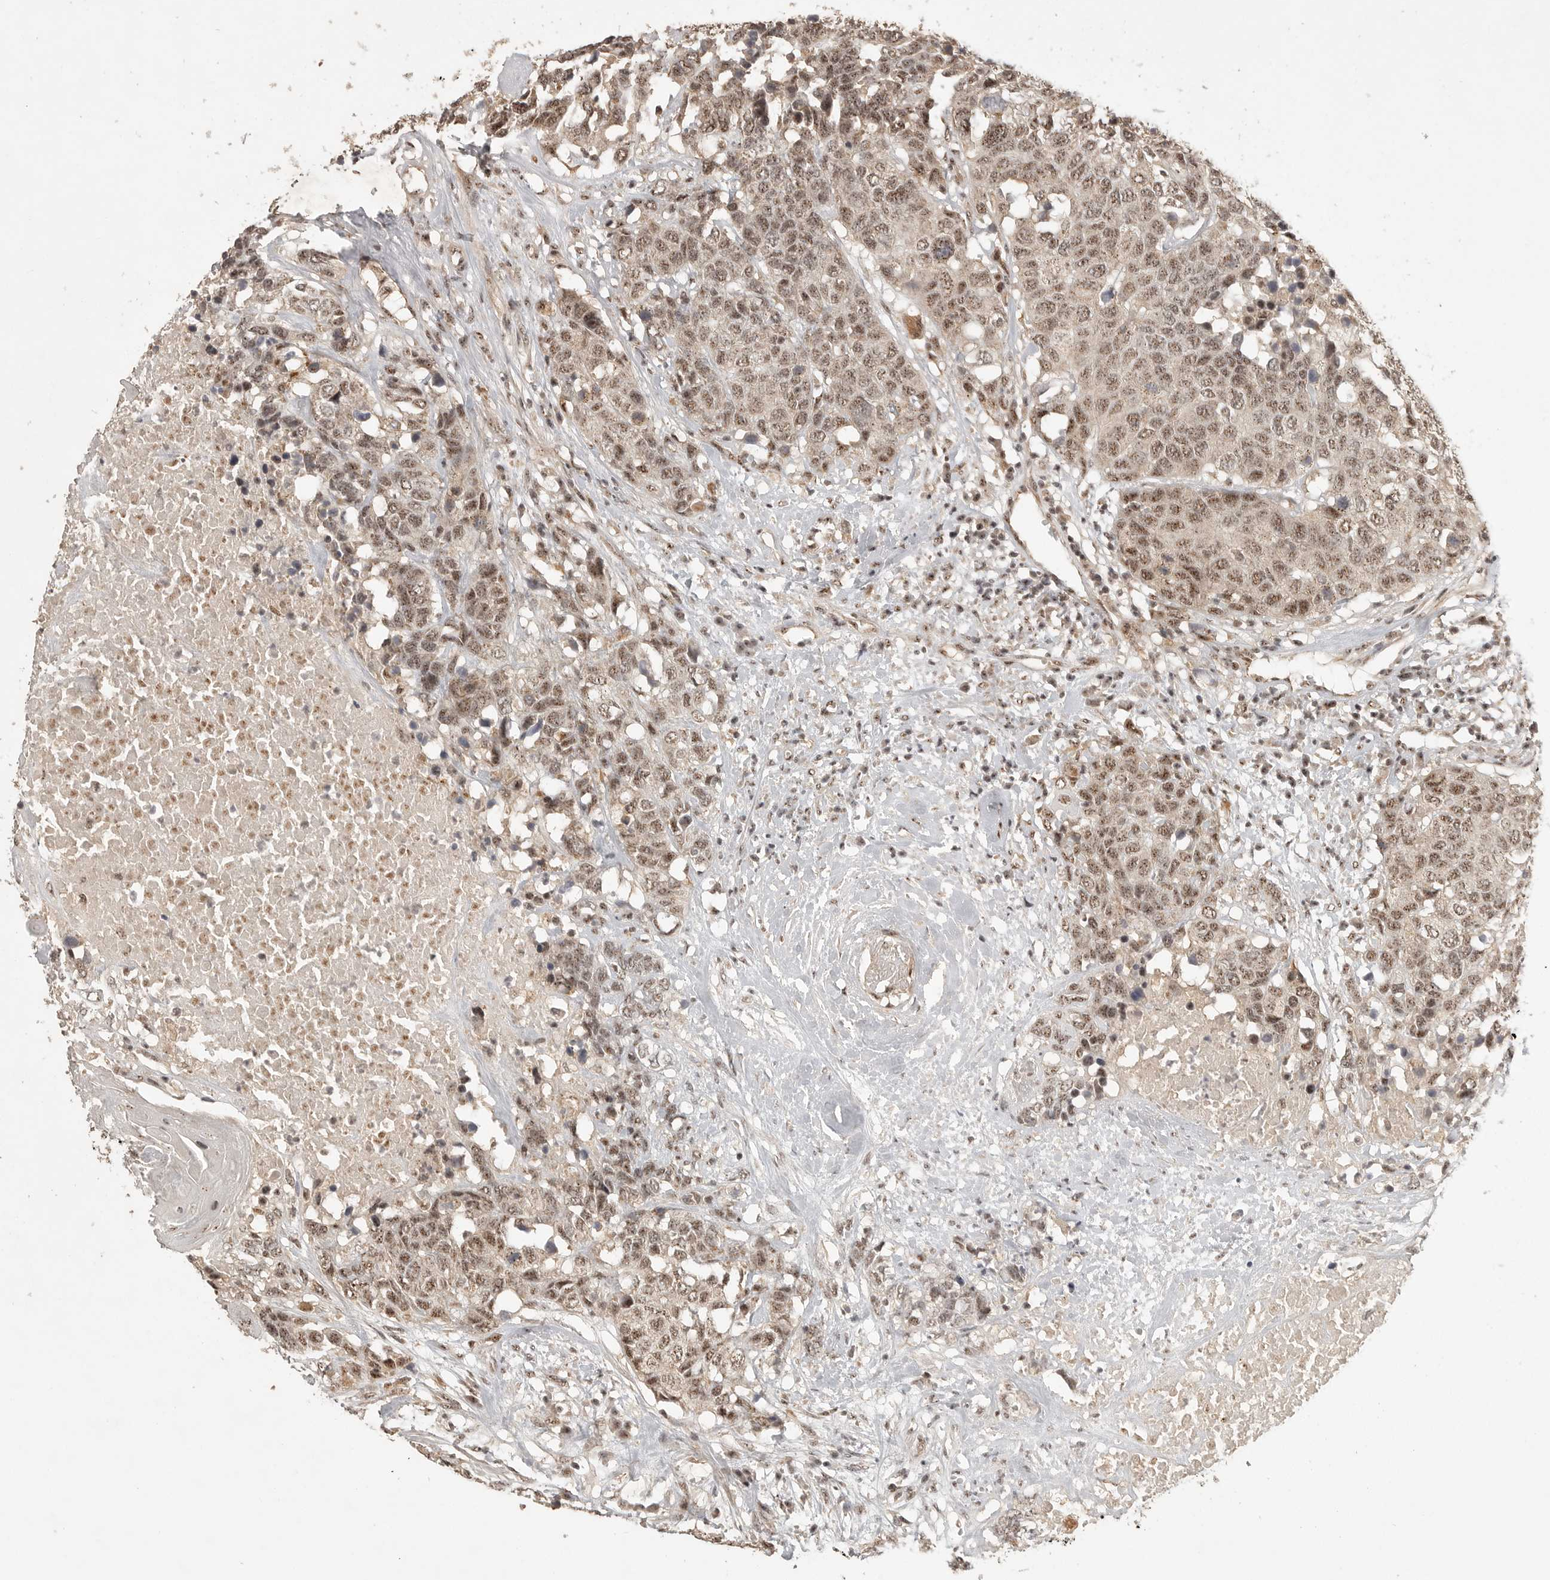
{"staining": {"intensity": "strong", "quantity": ">75%", "location": "nuclear"}, "tissue": "head and neck cancer", "cell_type": "Tumor cells", "image_type": "cancer", "snomed": [{"axis": "morphology", "description": "Squamous cell carcinoma, NOS"}, {"axis": "topography", "description": "Head-Neck"}], "caption": "Immunohistochemistry (IHC) image of neoplastic tissue: human head and neck squamous cell carcinoma stained using immunohistochemistry demonstrates high levels of strong protein expression localized specifically in the nuclear of tumor cells, appearing as a nuclear brown color.", "gene": "POMP", "patient": {"sex": "male", "age": 66}}